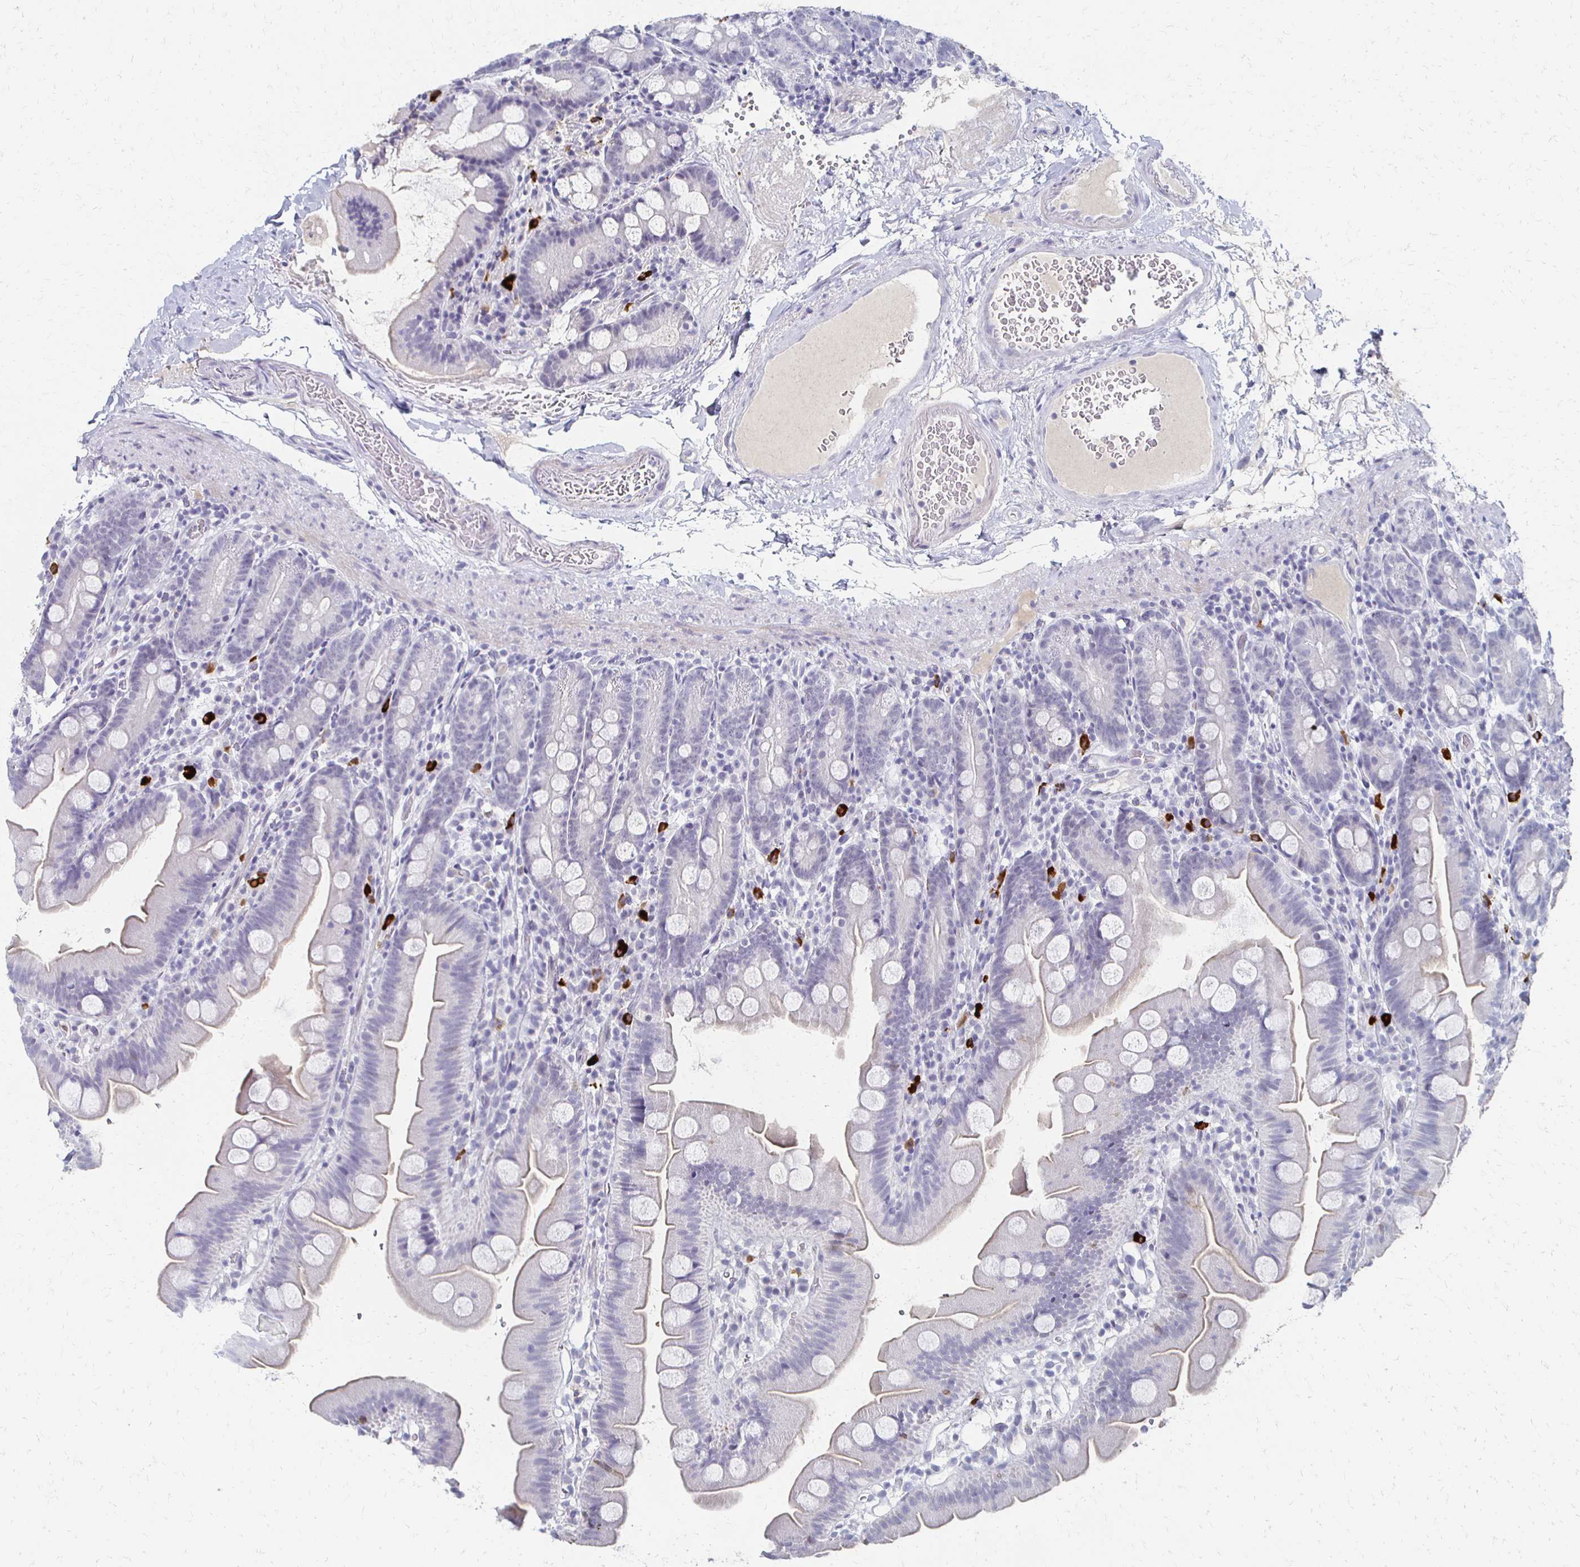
{"staining": {"intensity": "moderate", "quantity": "<25%", "location": "cytoplasmic/membranous"}, "tissue": "small intestine", "cell_type": "Glandular cells", "image_type": "normal", "snomed": [{"axis": "morphology", "description": "Normal tissue, NOS"}, {"axis": "topography", "description": "Small intestine"}], "caption": "Normal small intestine was stained to show a protein in brown. There is low levels of moderate cytoplasmic/membranous staining in approximately <25% of glandular cells.", "gene": "CXCR2", "patient": {"sex": "female", "age": 68}}